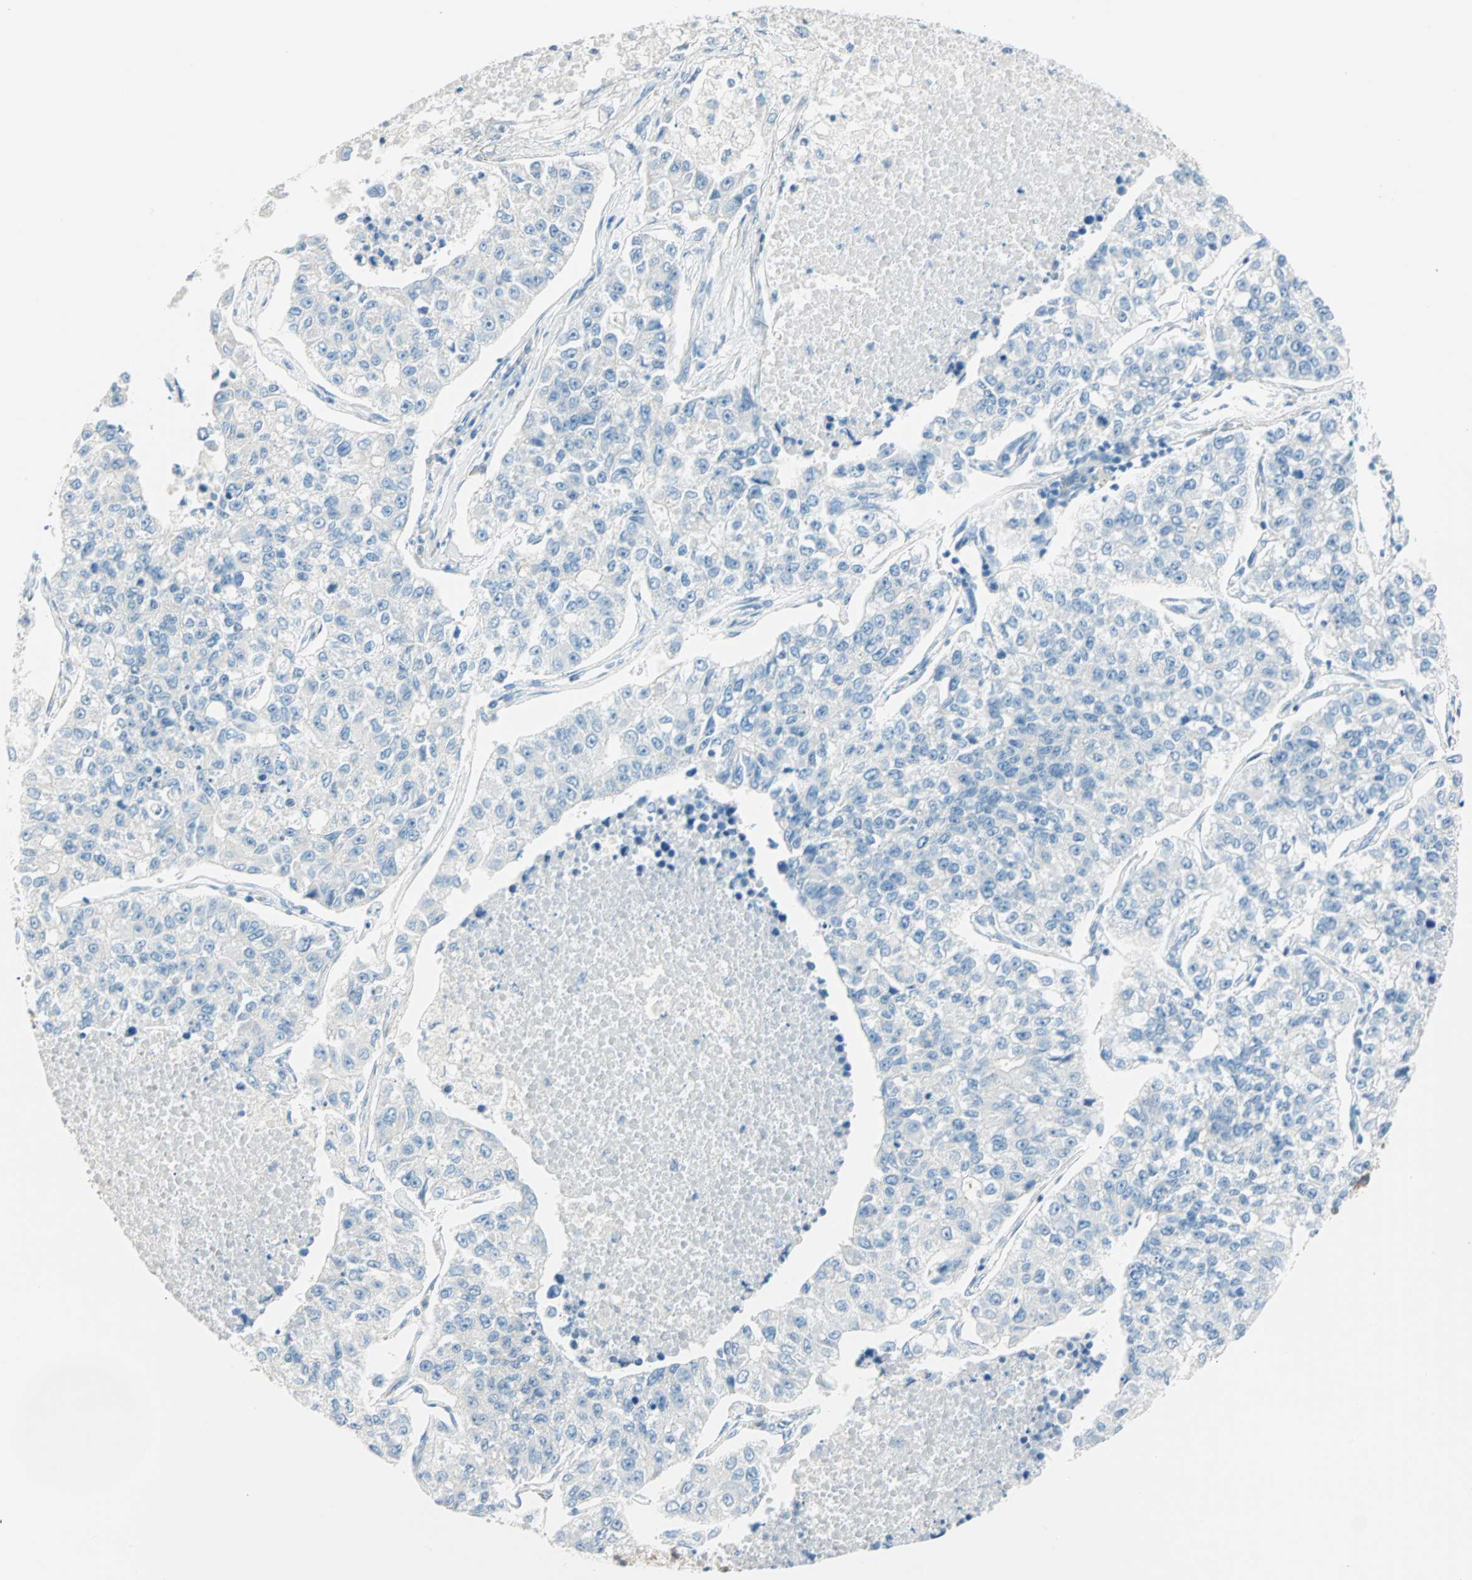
{"staining": {"intensity": "negative", "quantity": "none", "location": "none"}, "tissue": "lung cancer", "cell_type": "Tumor cells", "image_type": "cancer", "snomed": [{"axis": "morphology", "description": "Adenocarcinoma, NOS"}, {"axis": "topography", "description": "Lung"}], "caption": "Tumor cells are negative for protein expression in human adenocarcinoma (lung).", "gene": "ATF6", "patient": {"sex": "male", "age": 49}}